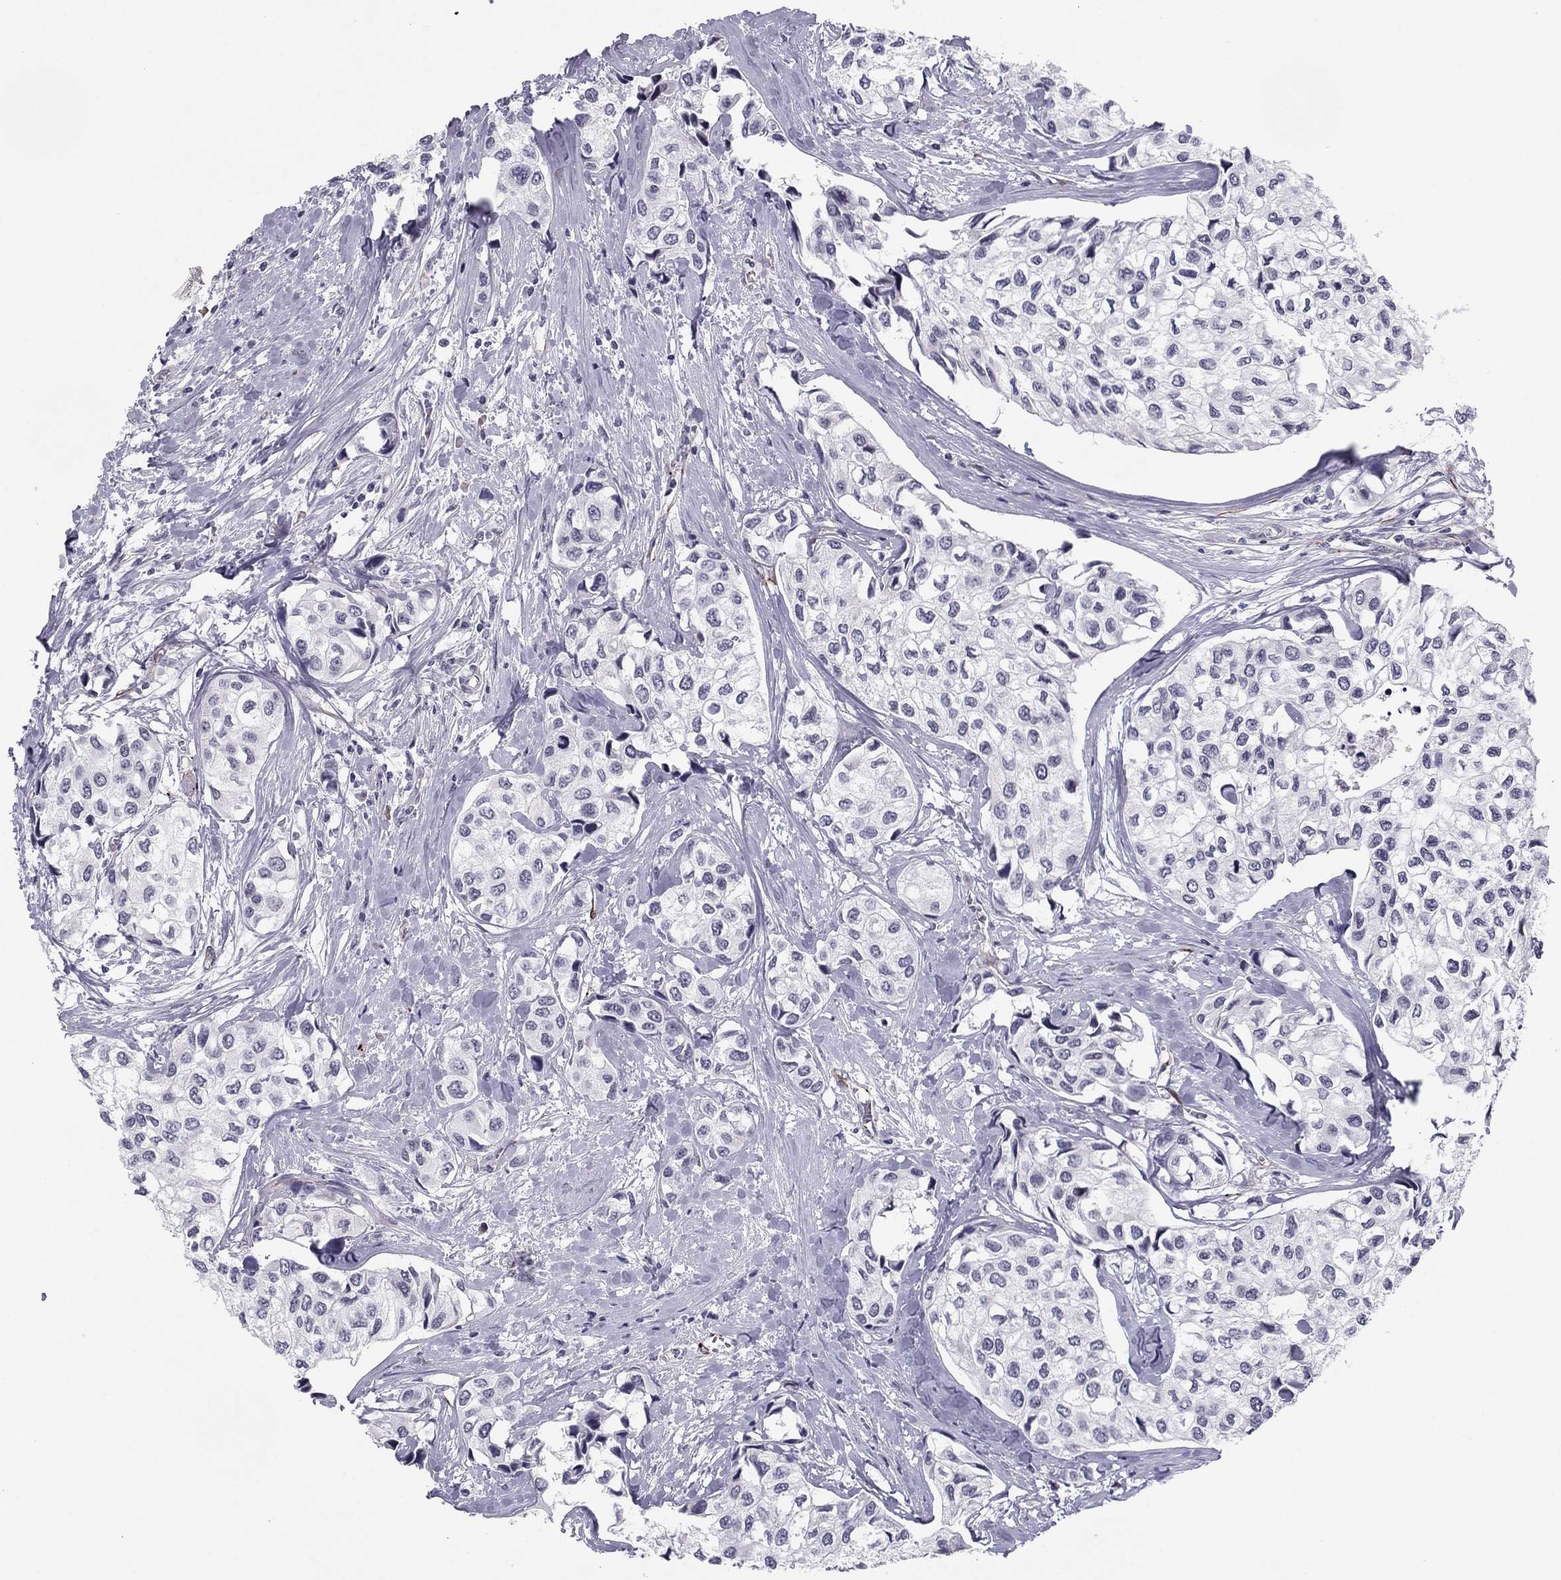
{"staining": {"intensity": "negative", "quantity": "none", "location": "none"}, "tissue": "urothelial cancer", "cell_type": "Tumor cells", "image_type": "cancer", "snomed": [{"axis": "morphology", "description": "Urothelial carcinoma, High grade"}, {"axis": "topography", "description": "Urinary bladder"}], "caption": "Immunohistochemical staining of urothelial carcinoma (high-grade) shows no significant positivity in tumor cells. The staining is performed using DAB brown chromogen with nuclei counter-stained in using hematoxylin.", "gene": "ANKS4B", "patient": {"sex": "male", "age": 73}}